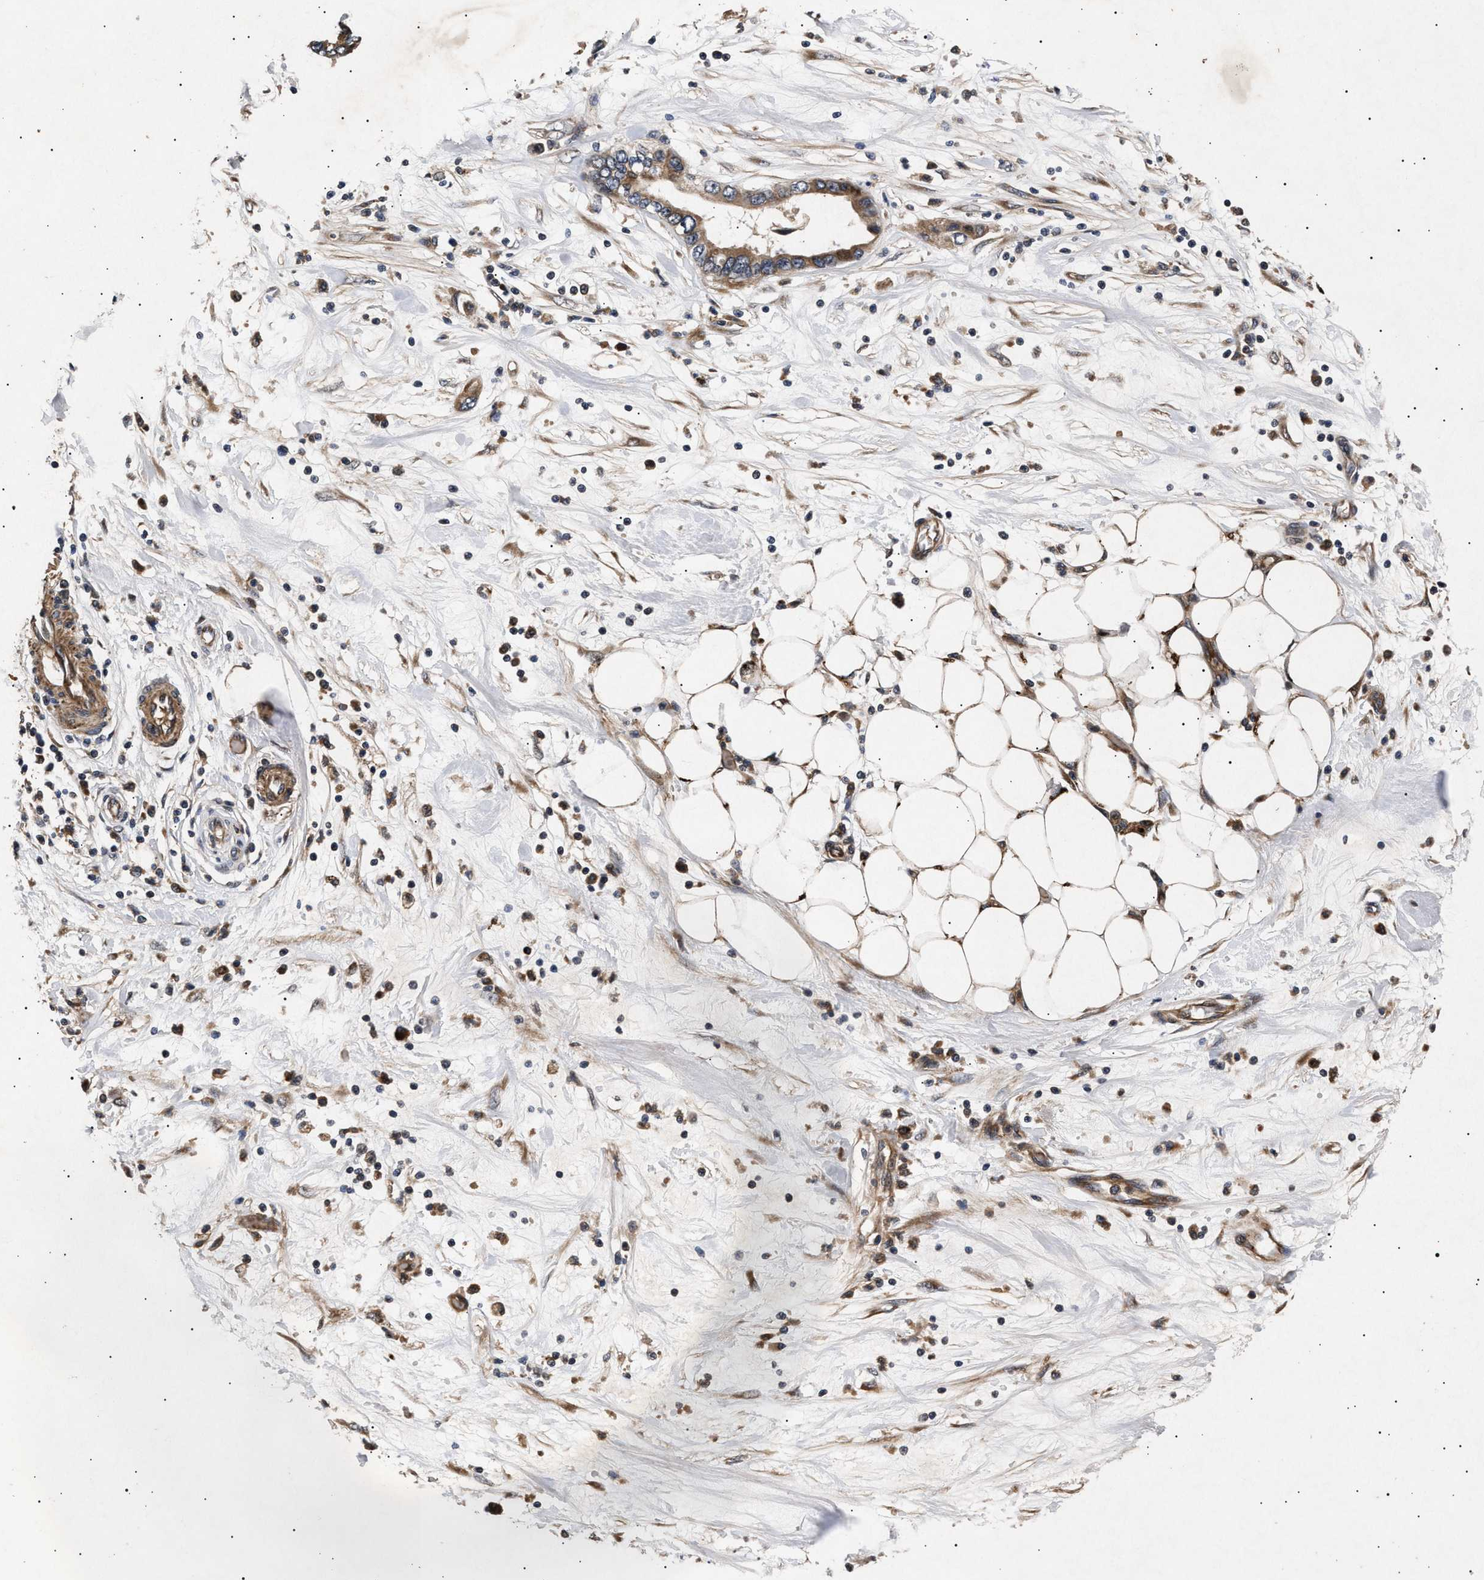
{"staining": {"intensity": "moderate", "quantity": ">75%", "location": "cytoplasmic/membranous"}, "tissue": "pancreatic cancer", "cell_type": "Tumor cells", "image_type": "cancer", "snomed": [{"axis": "morphology", "description": "Adenocarcinoma, NOS"}, {"axis": "topography", "description": "Pancreas"}], "caption": "This is an image of IHC staining of pancreatic adenocarcinoma, which shows moderate expression in the cytoplasmic/membranous of tumor cells.", "gene": "ITGB5", "patient": {"sex": "female", "age": 57}}